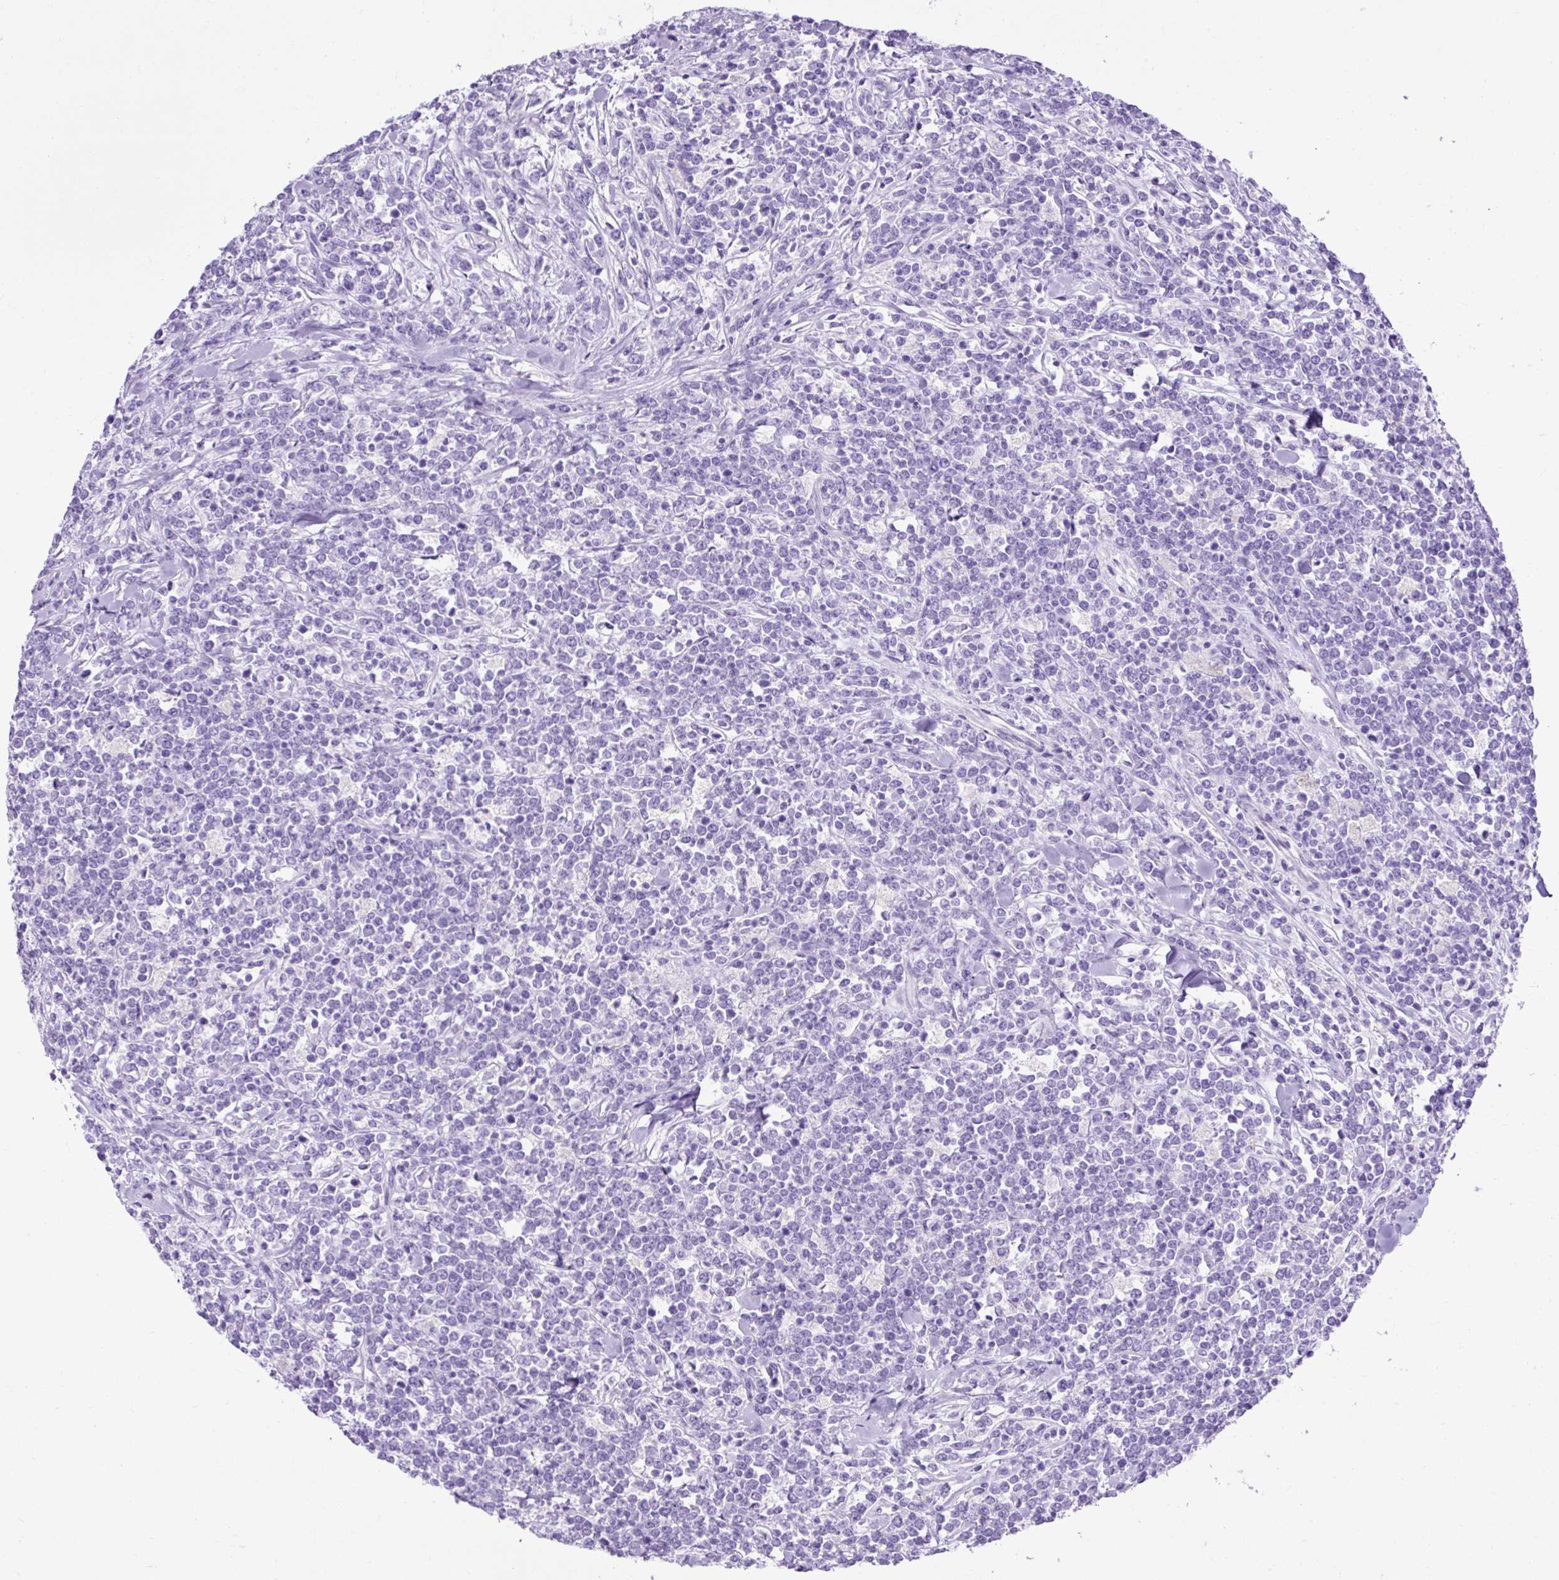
{"staining": {"intensity": "negative", "quantity": "none", "location": "none"}, "tissue": "lymphoma", "cell_type": "Tumor cells", "image_type": "cancer", "snomed": [{"axis": "morphology", "description": "Malignant lymphoma, non-Hodgkin's type, High grade"}, {"axis": "topography", "description": "Small intestine"}, {"axis": "topography", "description": "Colon"}], "caption": "DAB immunohistochemical staining of high-grade malignant lymphoma, non-Hodgkin's type demonstrates no significant staining in tumor cells.", "gene": "KRT12", "patient": {"sex": "male", "age": 8}}